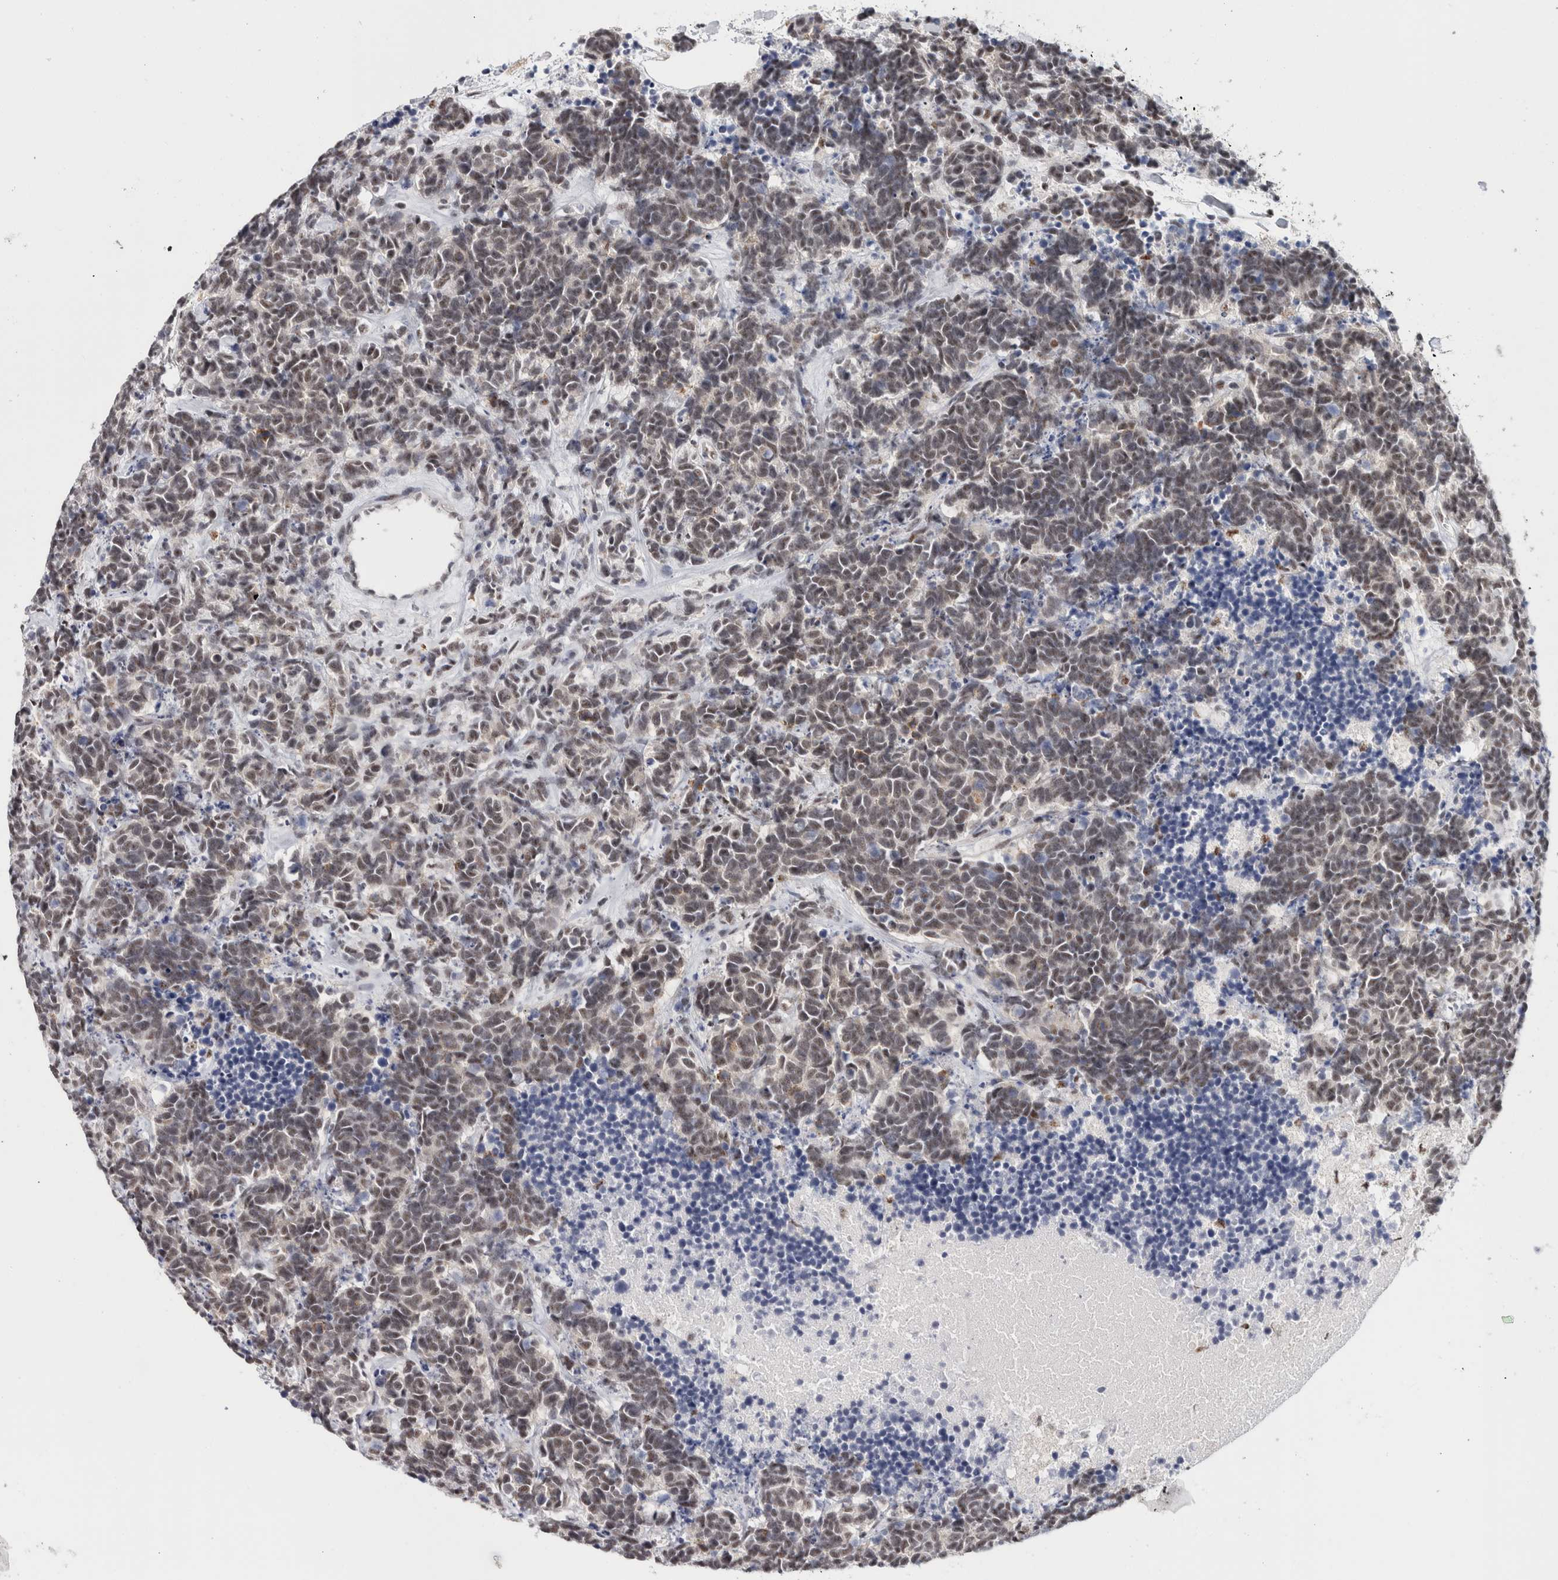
{"staining": {"intensity": "weak", "quantity": ">75%", "location": "nuclear"}, "tissue": "carcinoid", "cell_type": "Tumor cells", "image_type": "cancer", "snomed": [{"axis": "morphology", "description": "Carcinoma, NOS"}, {"axis": "morphology", "description": "Carcinoid, malignant, NOS"}, {"axis": "topography", "description": "Urinary bladder"}], "caption": "Protein staining shows weak nuclear positivity in approximately >75% of tumor cells in carcinoid.", "gene": "MKNK1", "patient": {"sex": "male", "age": 57}}